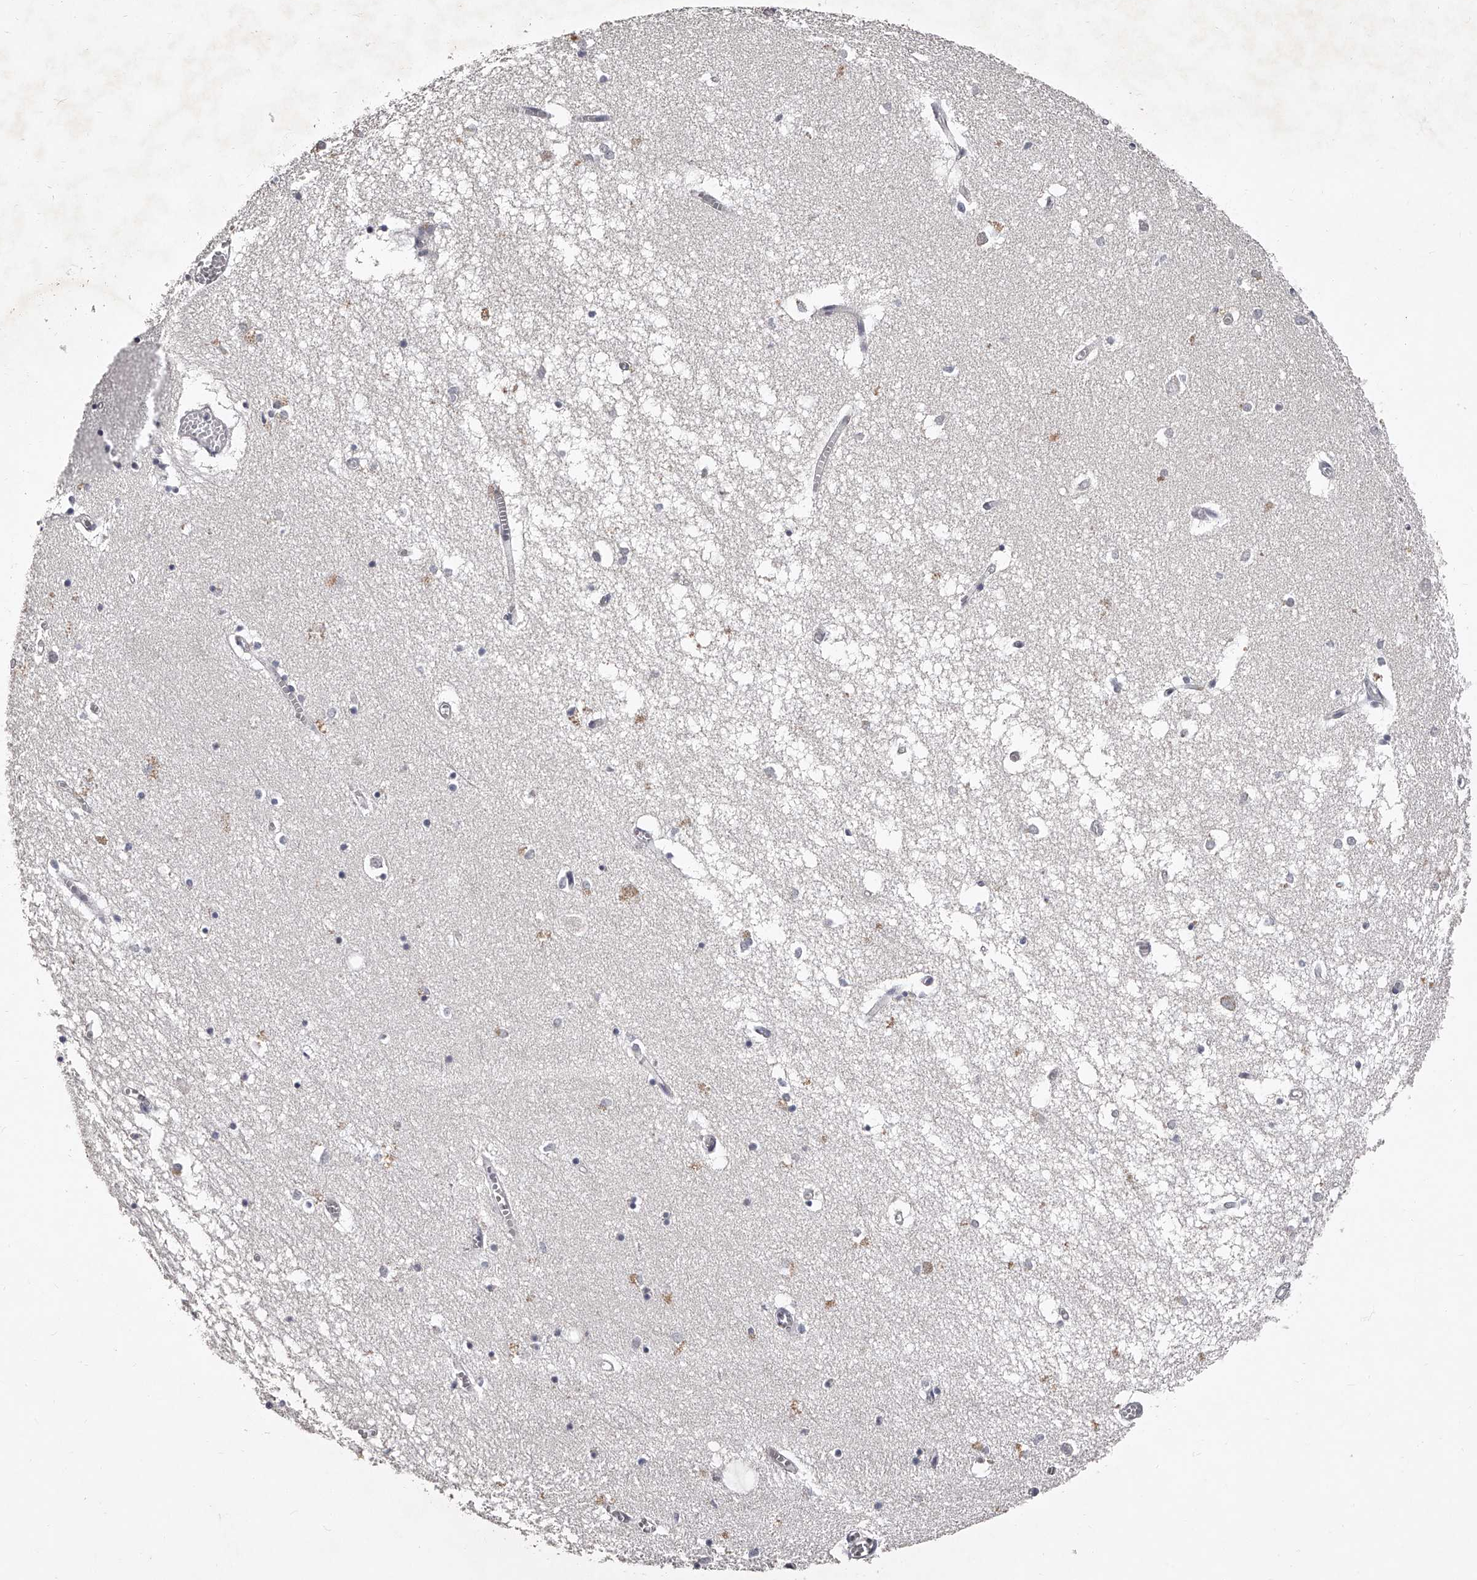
{"staining": {"intensity": "negative", "quantity": "none", "location": "none"}, "tissue": "hippocampus", "cell_type": "Glial cells", "image_type": "normal", "snomed": [{"axis": "morphology", "description": "Normal tissue, NOS"}, {"axis": "topography", "description": "Hippocampus"}], "caption": "This is an IHC photomicrograph of normal hippocampus. There is no staining in glial cells.", "gene": "NT5DC1", "patient": {"sex": "male", "age": 70}}